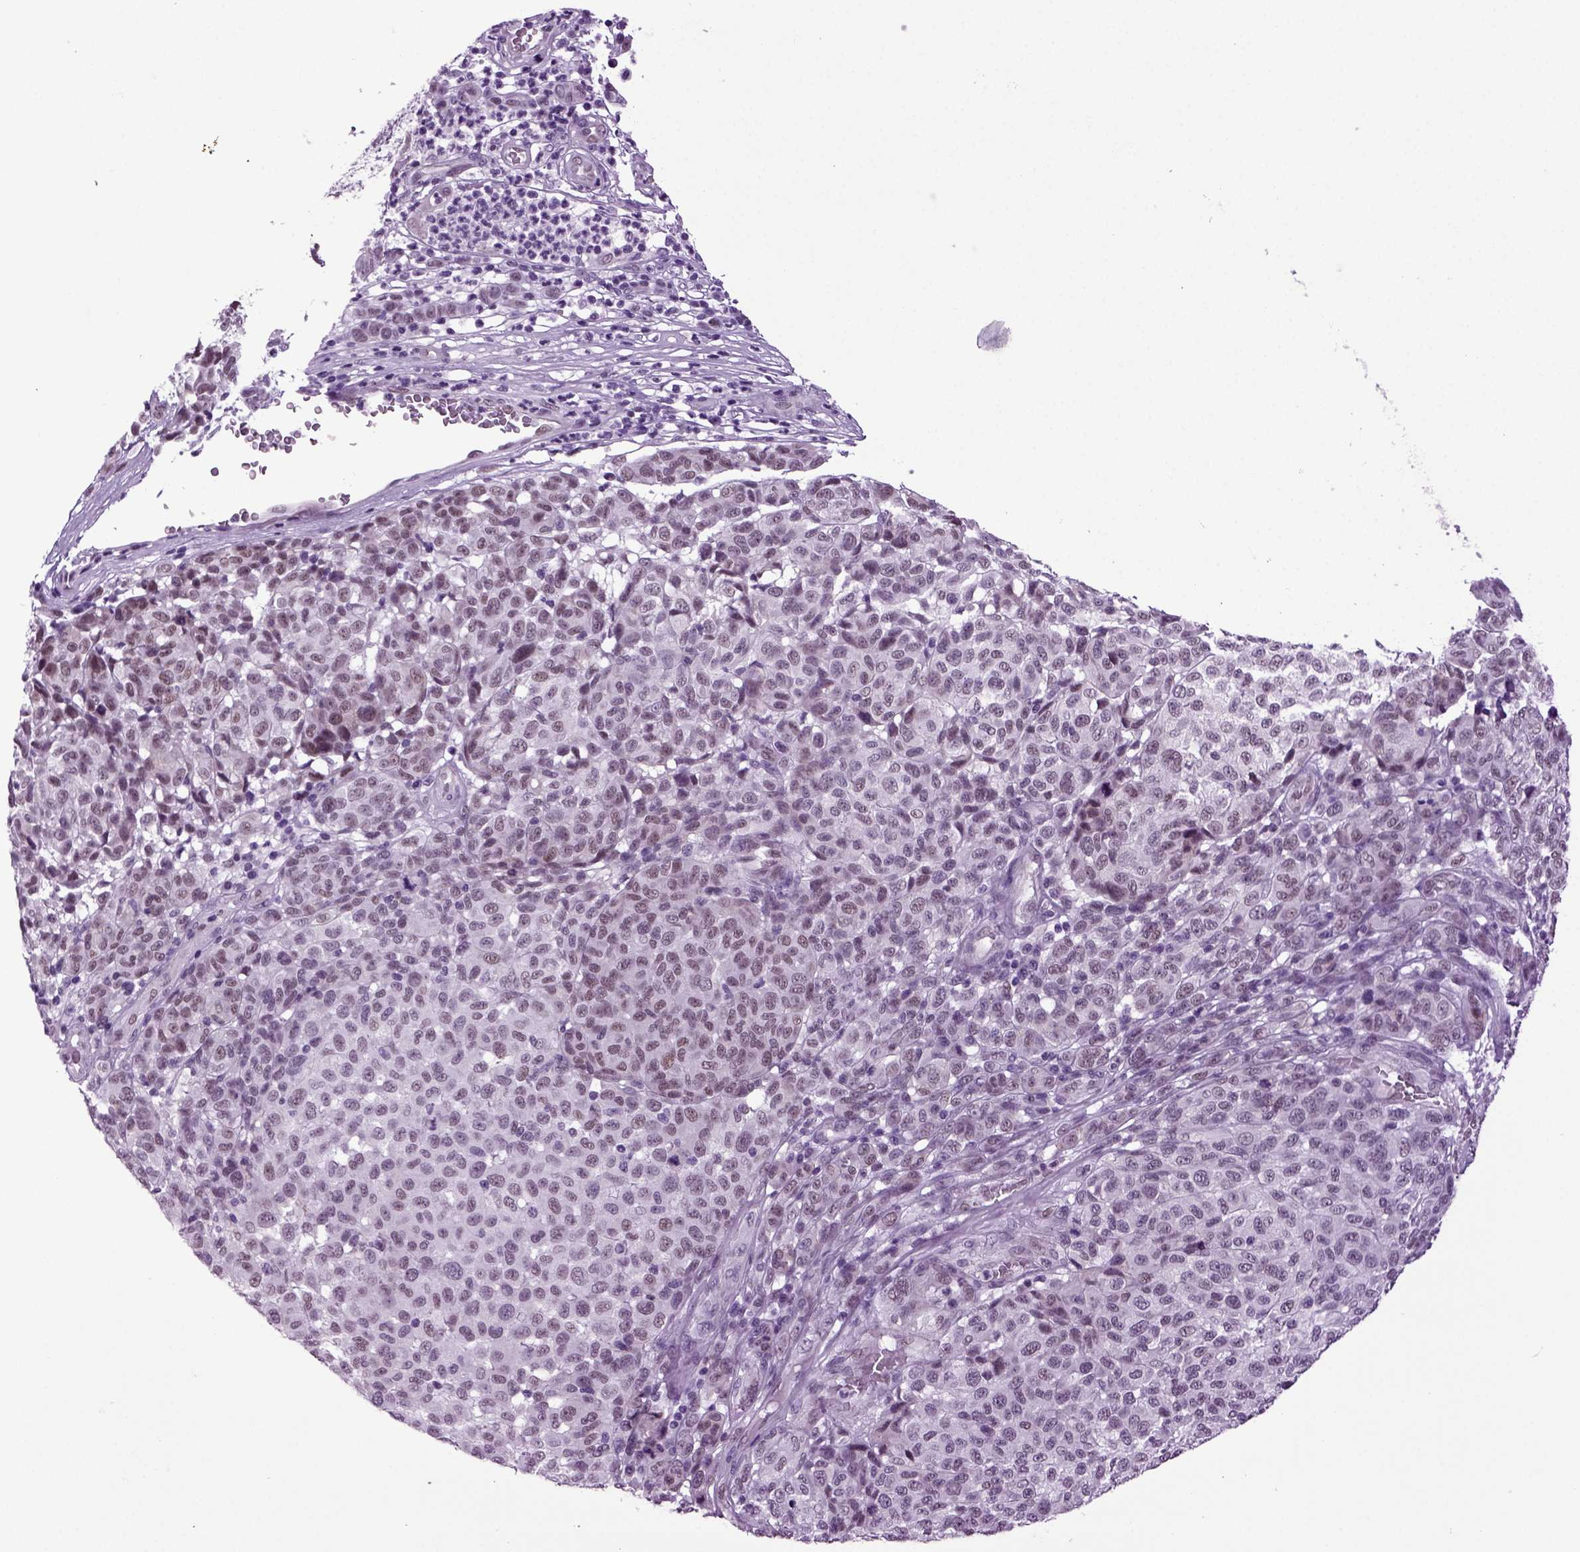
{"staining": {"intensity": "negative", "quantity": "none", "location": "none"}, "tissue": "melanoma", "cell_type": "Tumor cells", "image_type": "cancer", "snomed": [{"axis": "morphology", "description": "Malignant melanoma, NOS"}, {"axis": "topography", "description": "Skin"}], "caption": "Immunohistochemistry (IHC) of human malignant melanoma demonstrates no staining in tumor cells.", "gene": "RFX3", "patient": {"sex": "male", "age": 59}}